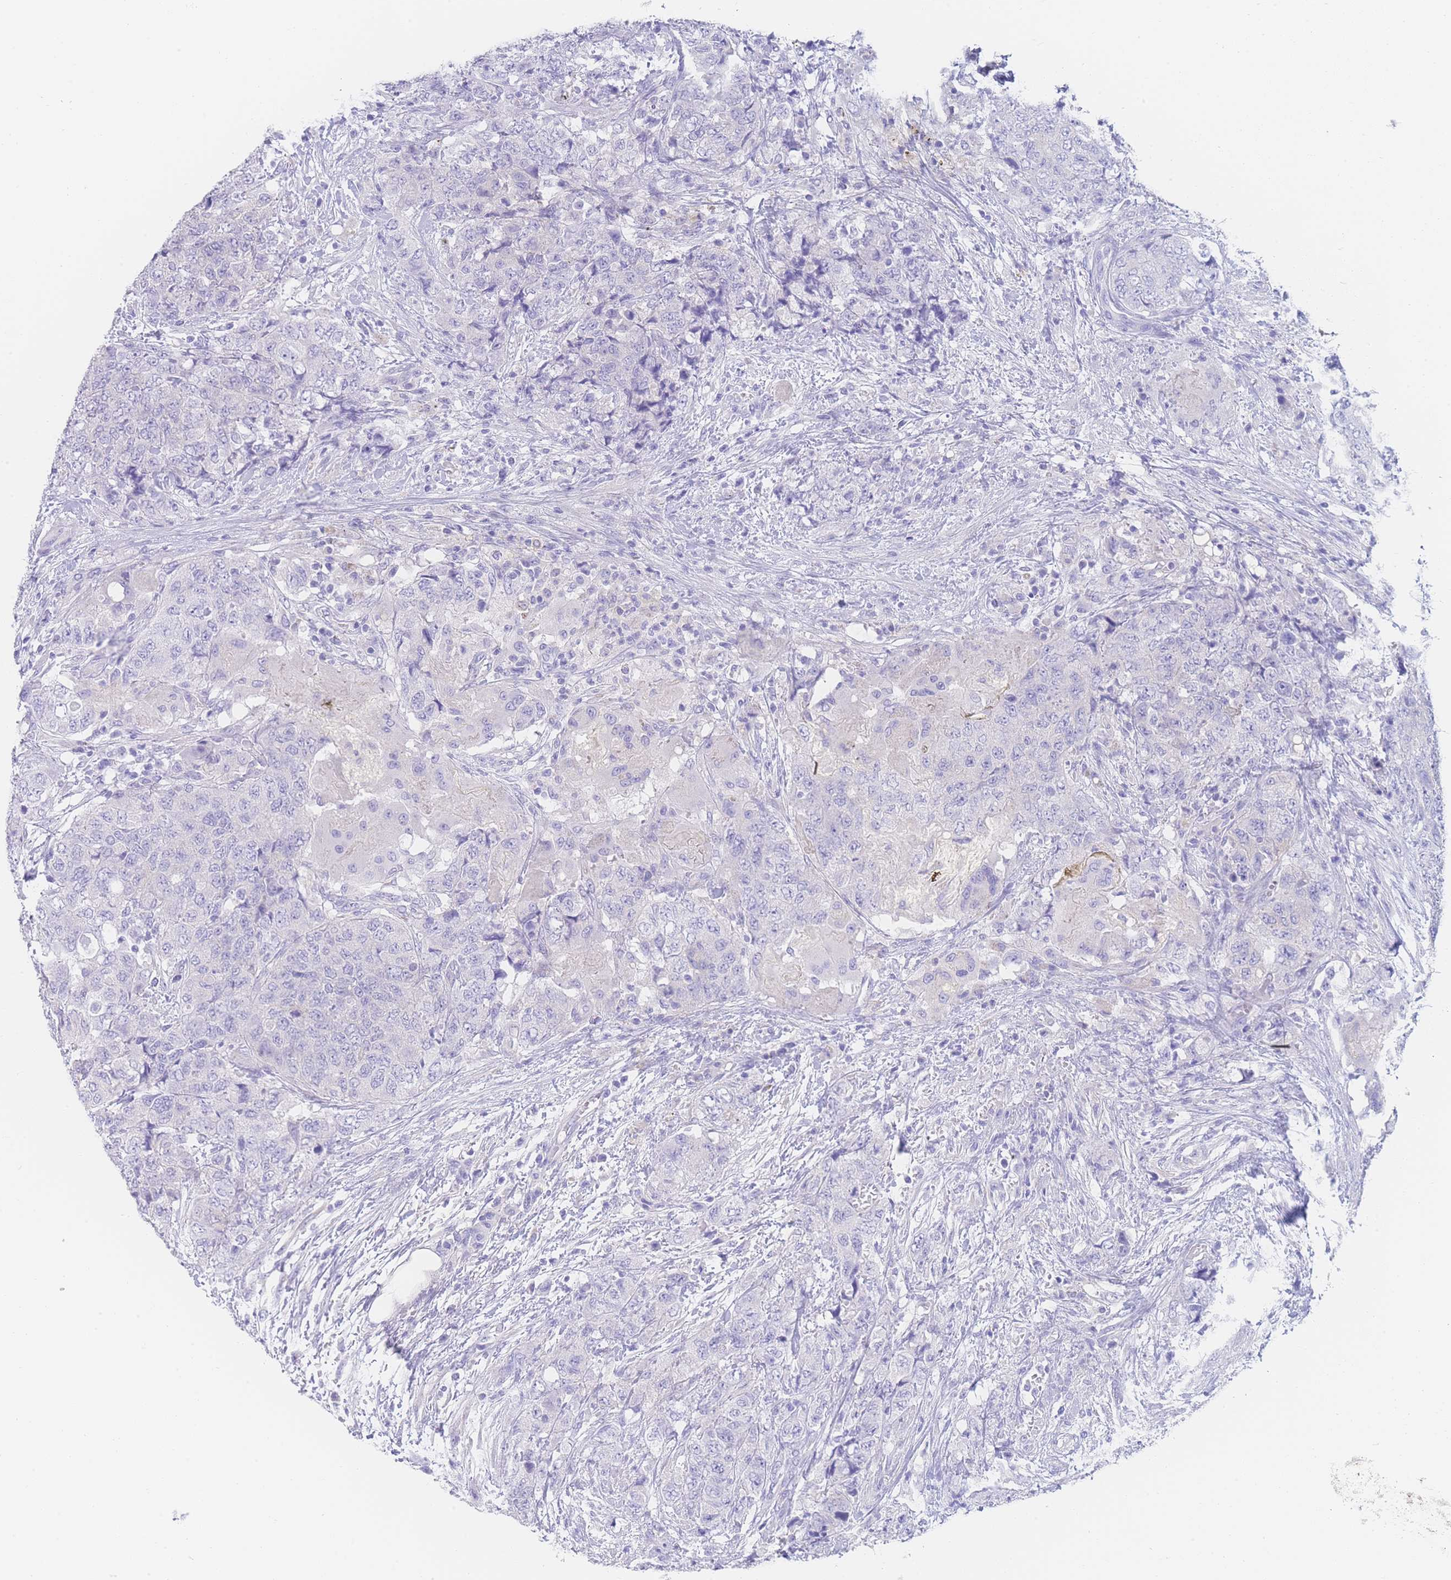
{"staining": {"intensity": "negative", "quantity": "none", "location": "none"}, "tissue": "urothelial cancer", "cell_type": "Tumor cells", "image_type": "cancer", "snomed": [{"axis": "morphology", "description": "Urothelial carcinoma, High grade"}, {"axis": "topography", "description": "Urinary bladder"}], "caption": "An immunohistochemistry (IHC) histopathology image of urothelial carcinoma (high-grade) is shown. There is no staining in tumor cells of urothelial carcinoma (high-grade).", "gene": "LZTFL1", "patient": {"sex": "female", "age": 78}}